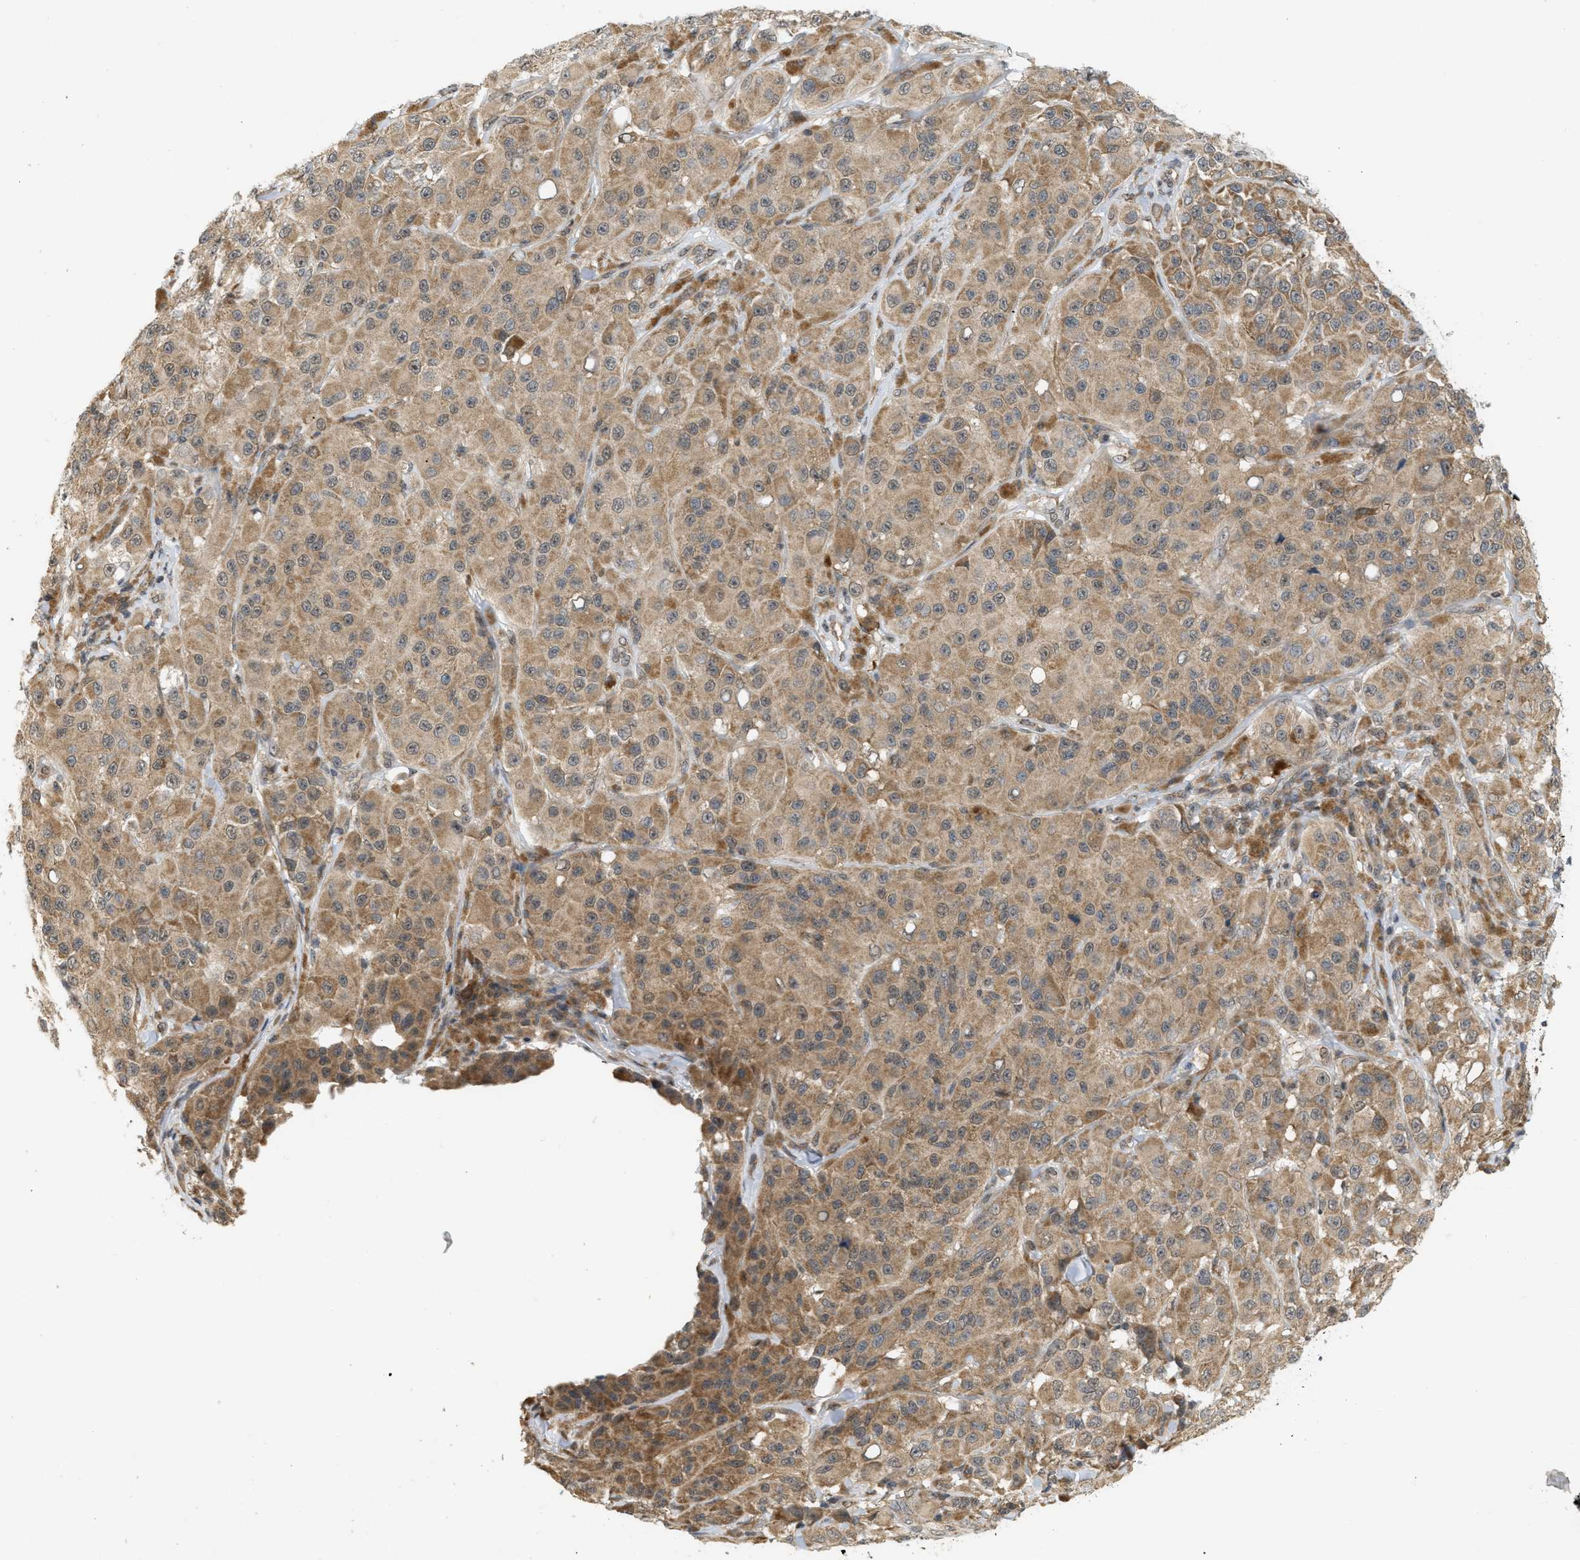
{"staining": {"intensity": "moderate", "quantity": ">75%", "location": "cytoplasmic/membranous"}, "tissue": "melanoma", "cell_type": "Tumor cells", "image_type": "cancer", "snomed": [{"axis": "morphology", "description": "Malignant melanoma, NOS"}, {"axis": "topography", "description": "Skin"}], "caption": "An image of human malignant melanoma stained for a protein demonstrates moderate cytoplasmic/membranous brown staining in tumor cells.", "gene": "PRKD1", "patient": {"sex": "male", "age": 84}}